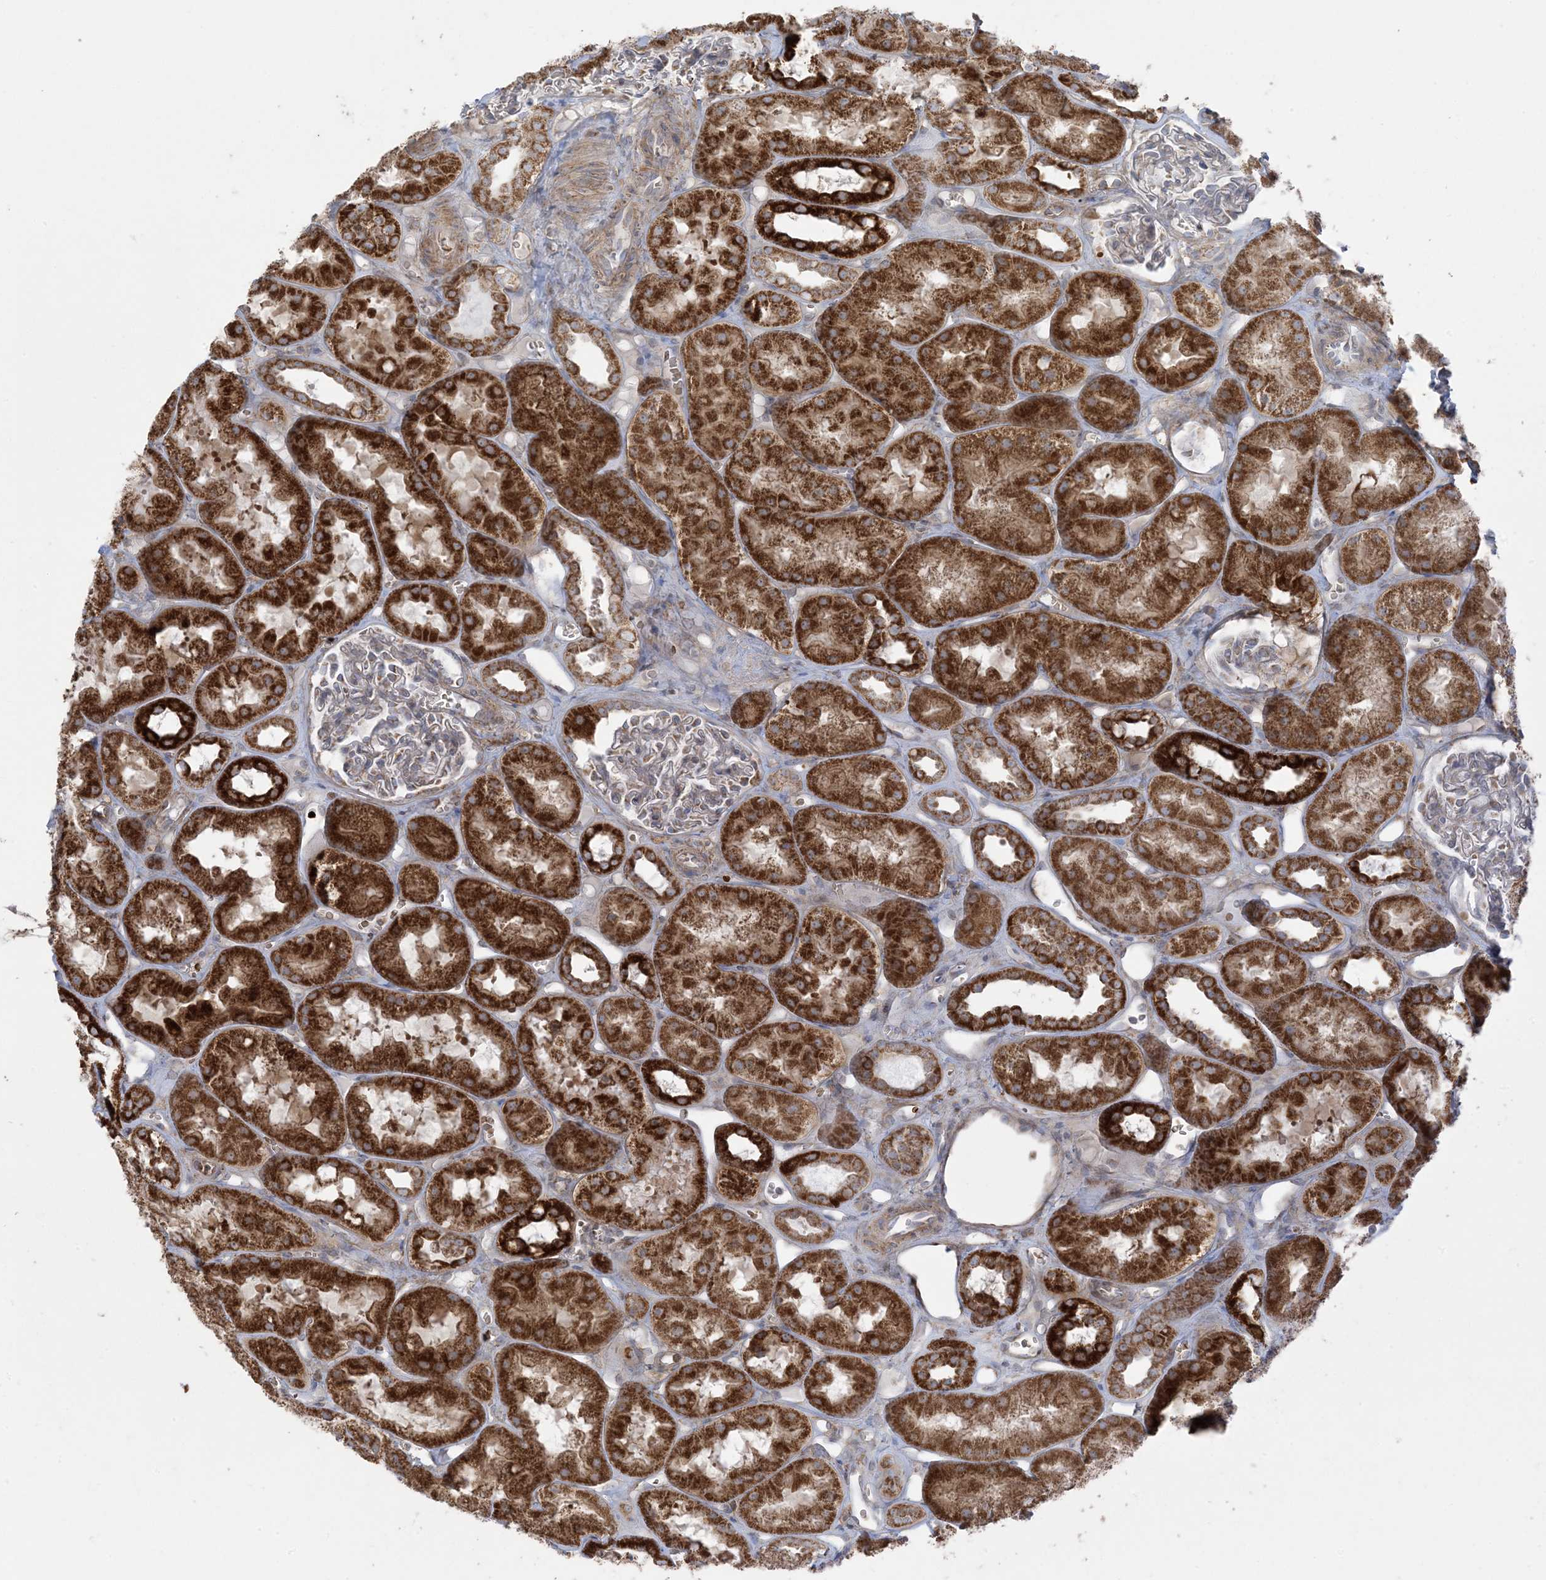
{"staining": {"intensity": "negative", "quantity": "none", "location": "none"}, "tissue": "kidney", "cell_type": "Cells in glomeruli", "image_type": "normal", "snomed": [{"axis": "morphology", "description": "Normal tissue, NOS"}, {"axis": "topography", "description": "Kidney"}], "caption": "Immunohistochemical staining of benign human kidney displays no significant expression in cells in glomeruli.", "gene": "PIK3R4", "patient": {"sex": "male", "age": 16}}